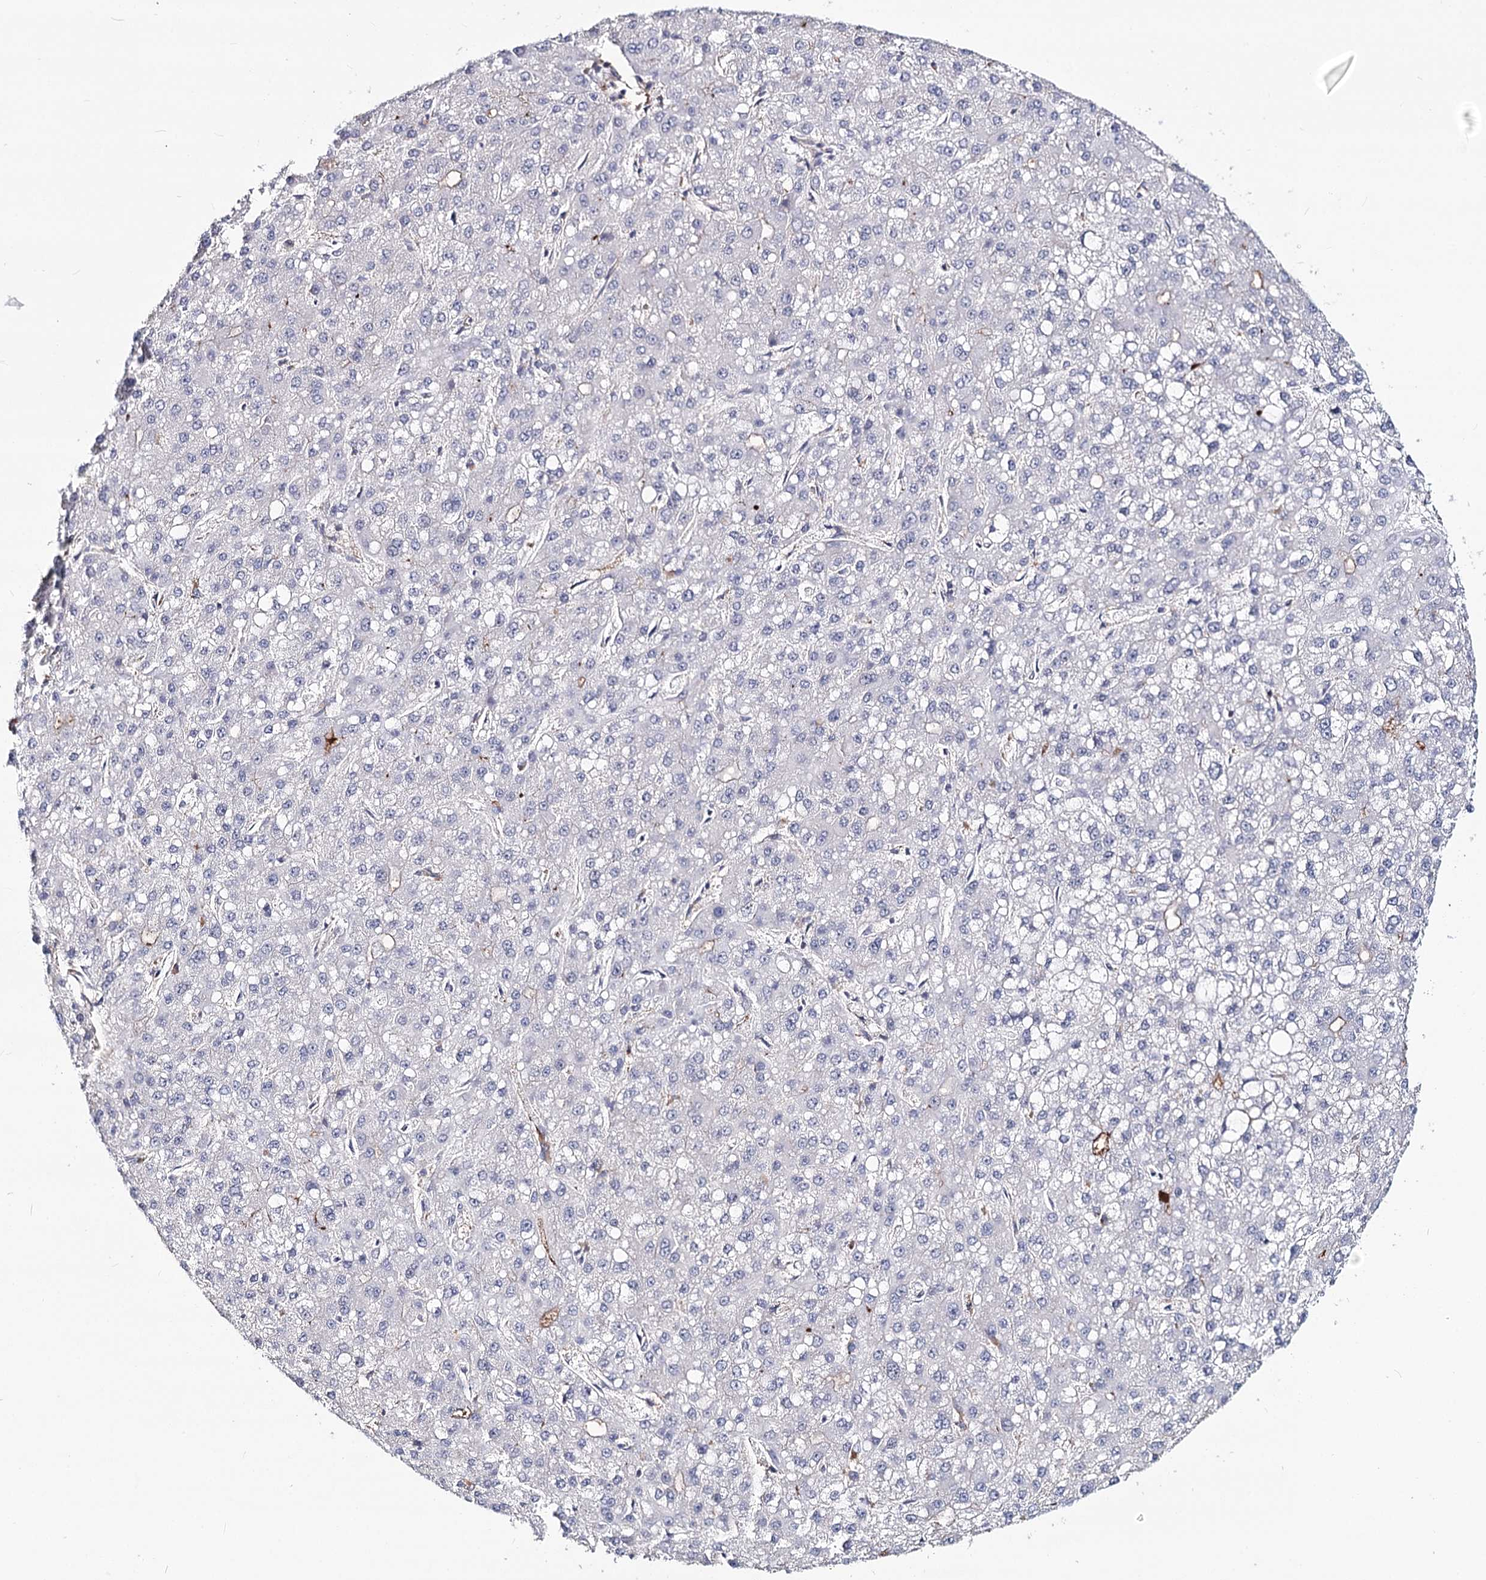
{"staining": {"intensity": "negative", "quantity": "none", "location": "none"}, "tissue": "liver cancer", "cell_type": "Tumor cells", "image_type": "cancer", "snomed": [{"axis": "morphology", "description": "Carcinoma, Hepatocellular, NOS"}, {"axis": "topography", "description": "Liver"}], "caption": "The micrograph shows no staining of tumor cells in liver cancer. (IHC, brightfield microscopy, high magnification).", "gene": "TMEM218", "patient": {"sex": "male", "age": 67}}